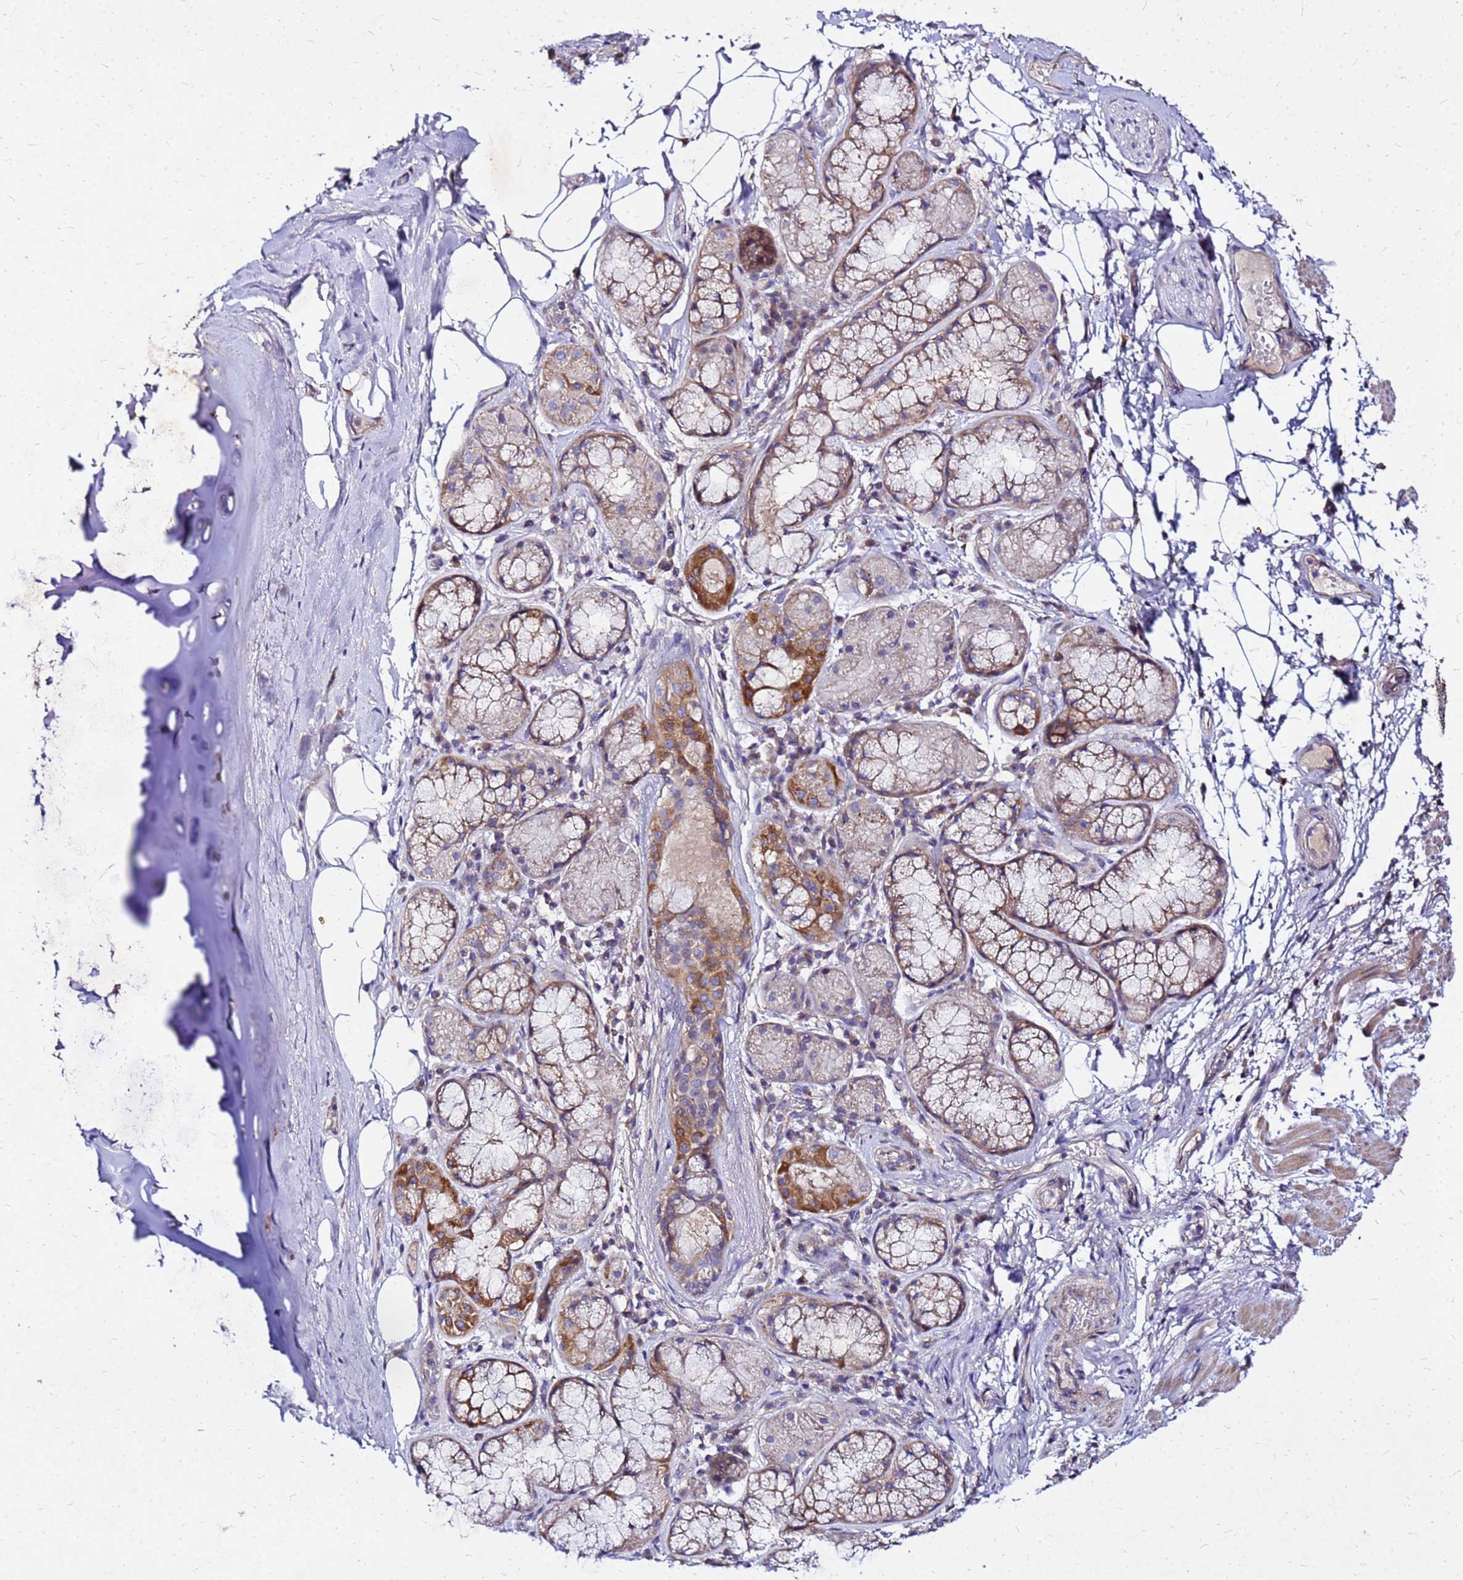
{"staining": {"intensity": "negative", "quantity": "none", "location": "none"}, "tissue": "adipose tissue", "cell_type": "Adipocytes", "image_type": "normal", "snomed": [{"axis": "morphology", "description": "Normal tissue, NOS"}, {"axis": "topography", "description": "Lymph node"}, {"axis": "topography", "description": "Cartilage tissue"}, {"axis": "topography", "description": "Bronchus"}], "caption": "Adipocytes show no significant protein staining in benign adipose tissue.", "gene": "COX14", "patient": {"sex": "male", "age": 63}}